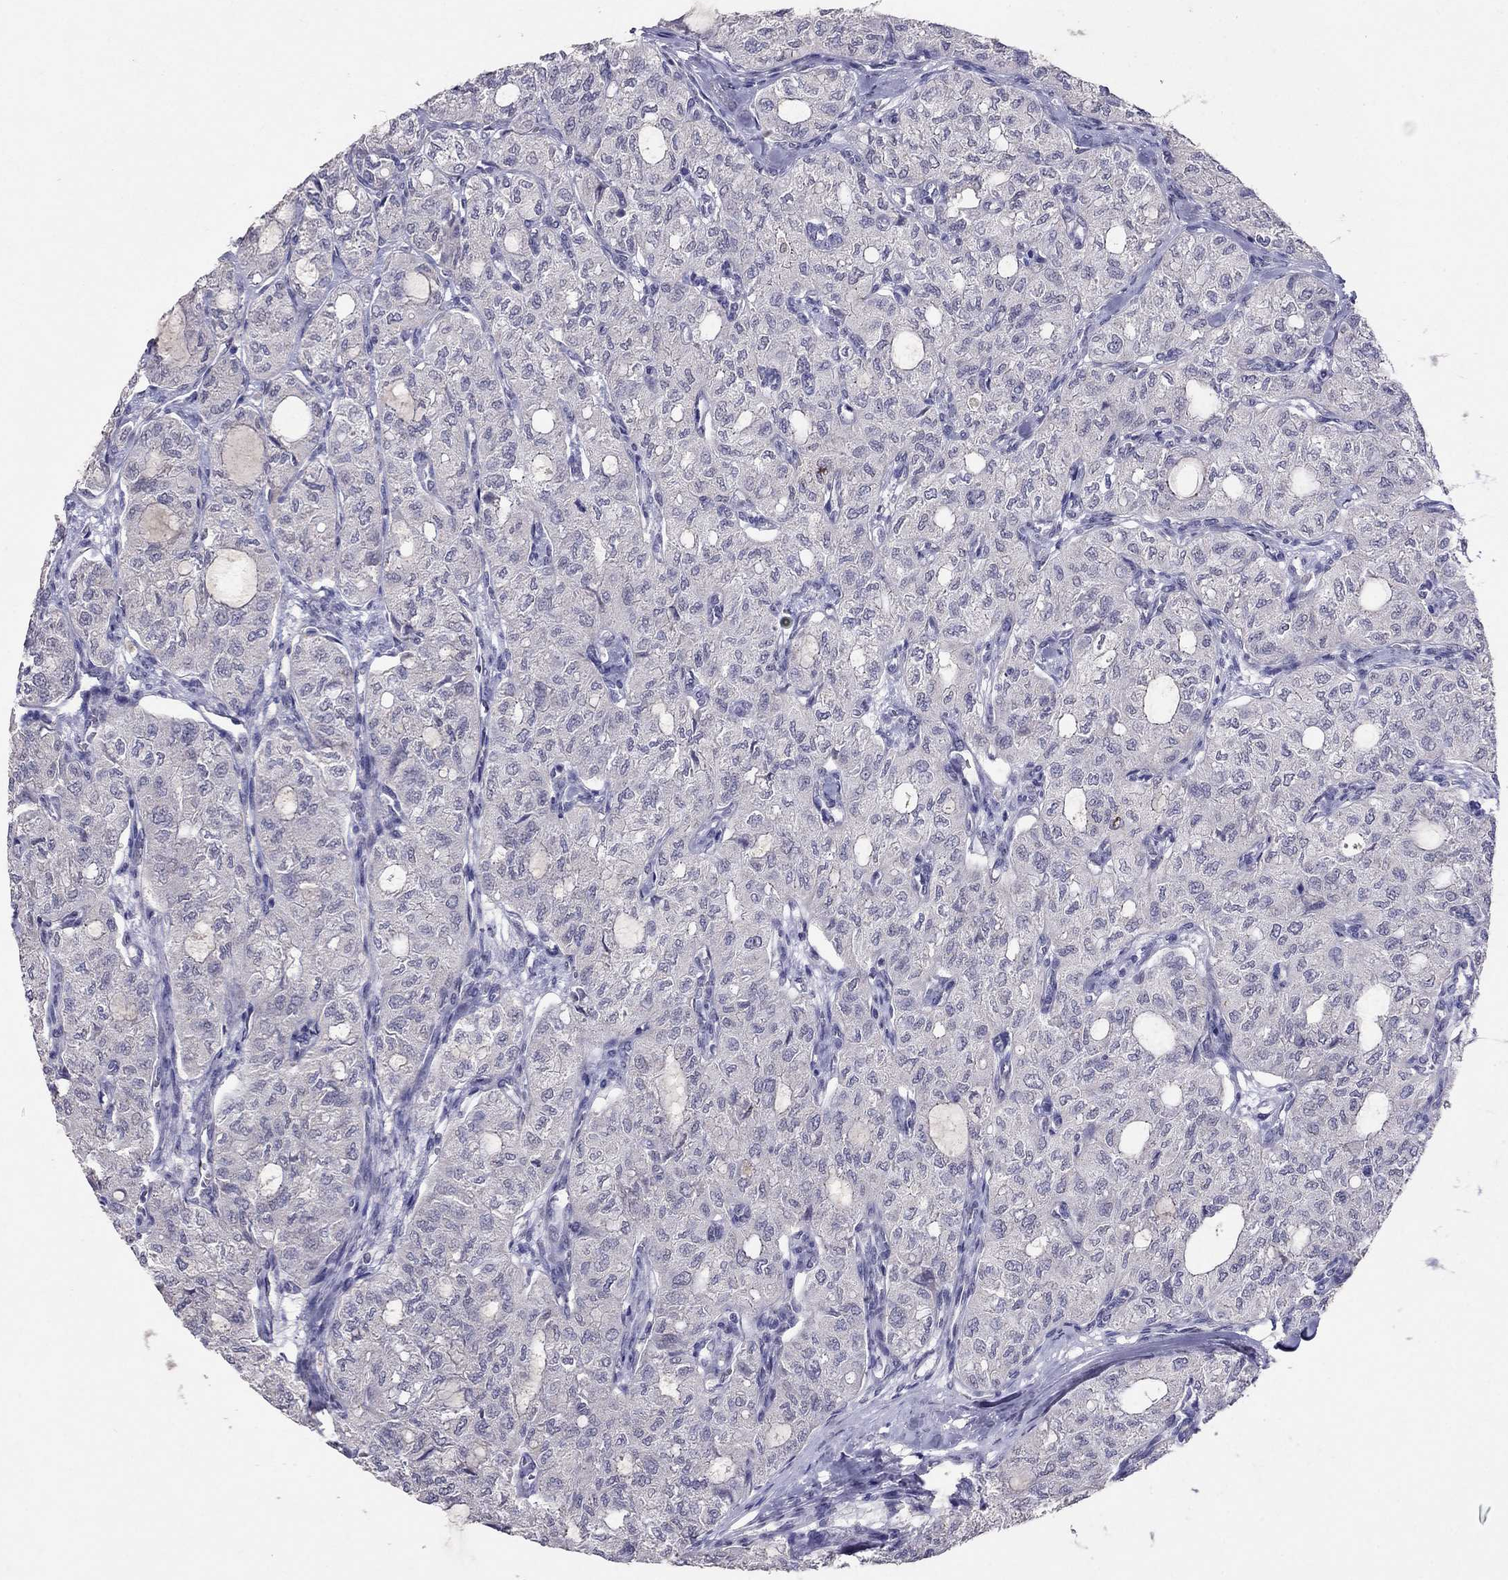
{"staining": {"intensity": "negative", "quantity": "none", "location": "none"}, "tissue": "thyroid cancer", "cell_type": "Tumor cells", "image_type": "cancer", "snomed": [{"axis": "morphology", "description": "Follicular adenoma carcinoma, NOS"}, {"axis": "topography", "description": "Thyroid gland"}], "caption": "DAB immunohistochemical staining of thyroid cancer (follicular adenoma carcinoma) displays no significant positivity in tumor cells.", "gene": "FST", "patient": {"sex": "male", "age": 75}}